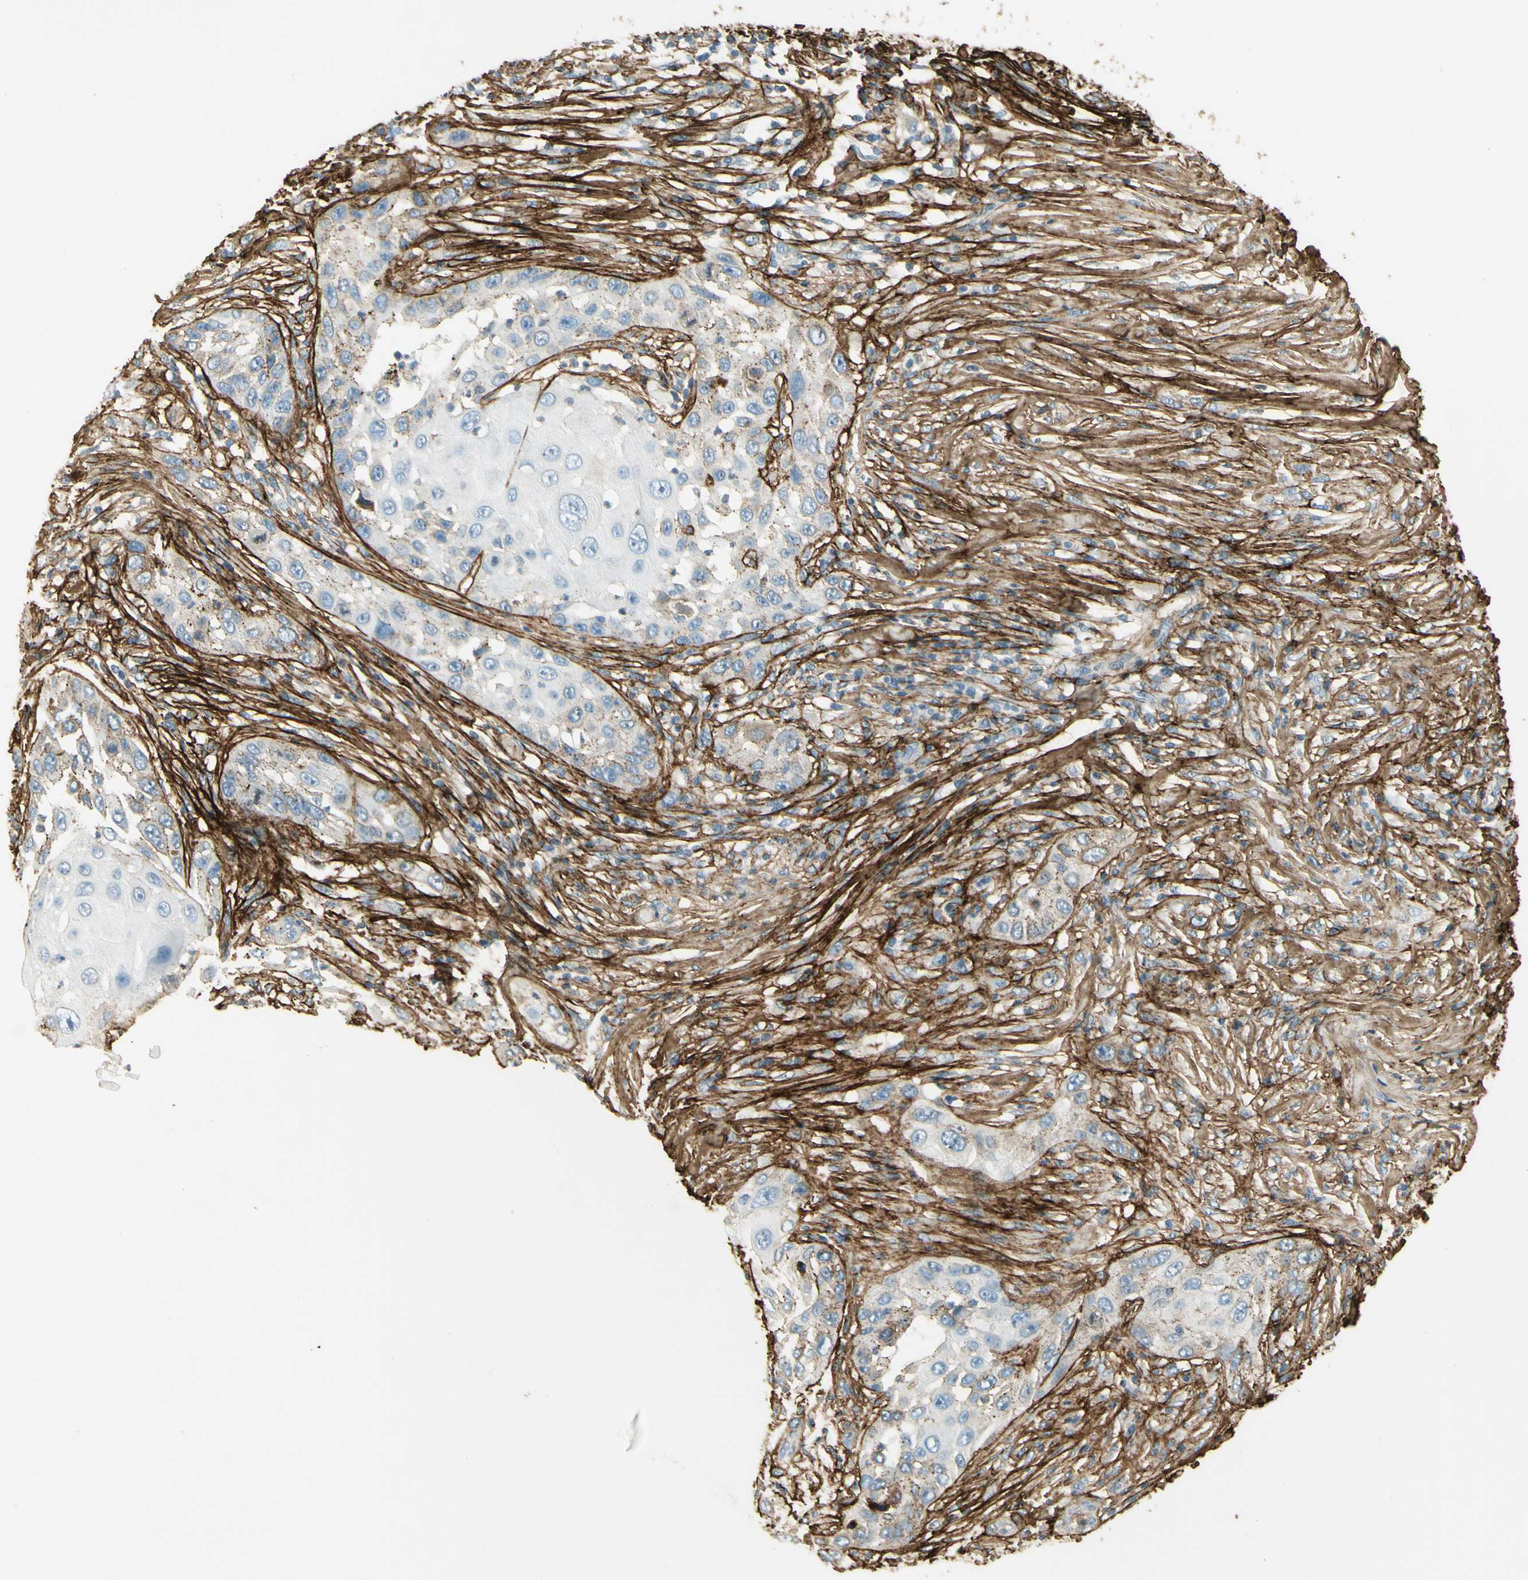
{"staining": {"intensity": "strong", "quantity": "<25%", "location": "cytoplasmic/membranous"}, "tissue": "skin cancer", "cell_type": "Tumor cells", "image_type": "cancer", "snomed": [{"axis": "morphology", "description": "Squamous cell carcinoma, NOS"}, {"axis": "topography", "description": "Skin"}], "caption": "The image demonstrates a brown stain indicating the presence of a protein in the cytoplasmic/membranous of tumor cells in skin cancer (squamous cell carcinoma).", "gene": "TNN", "patient": {"sex": "female", "age": 44}}